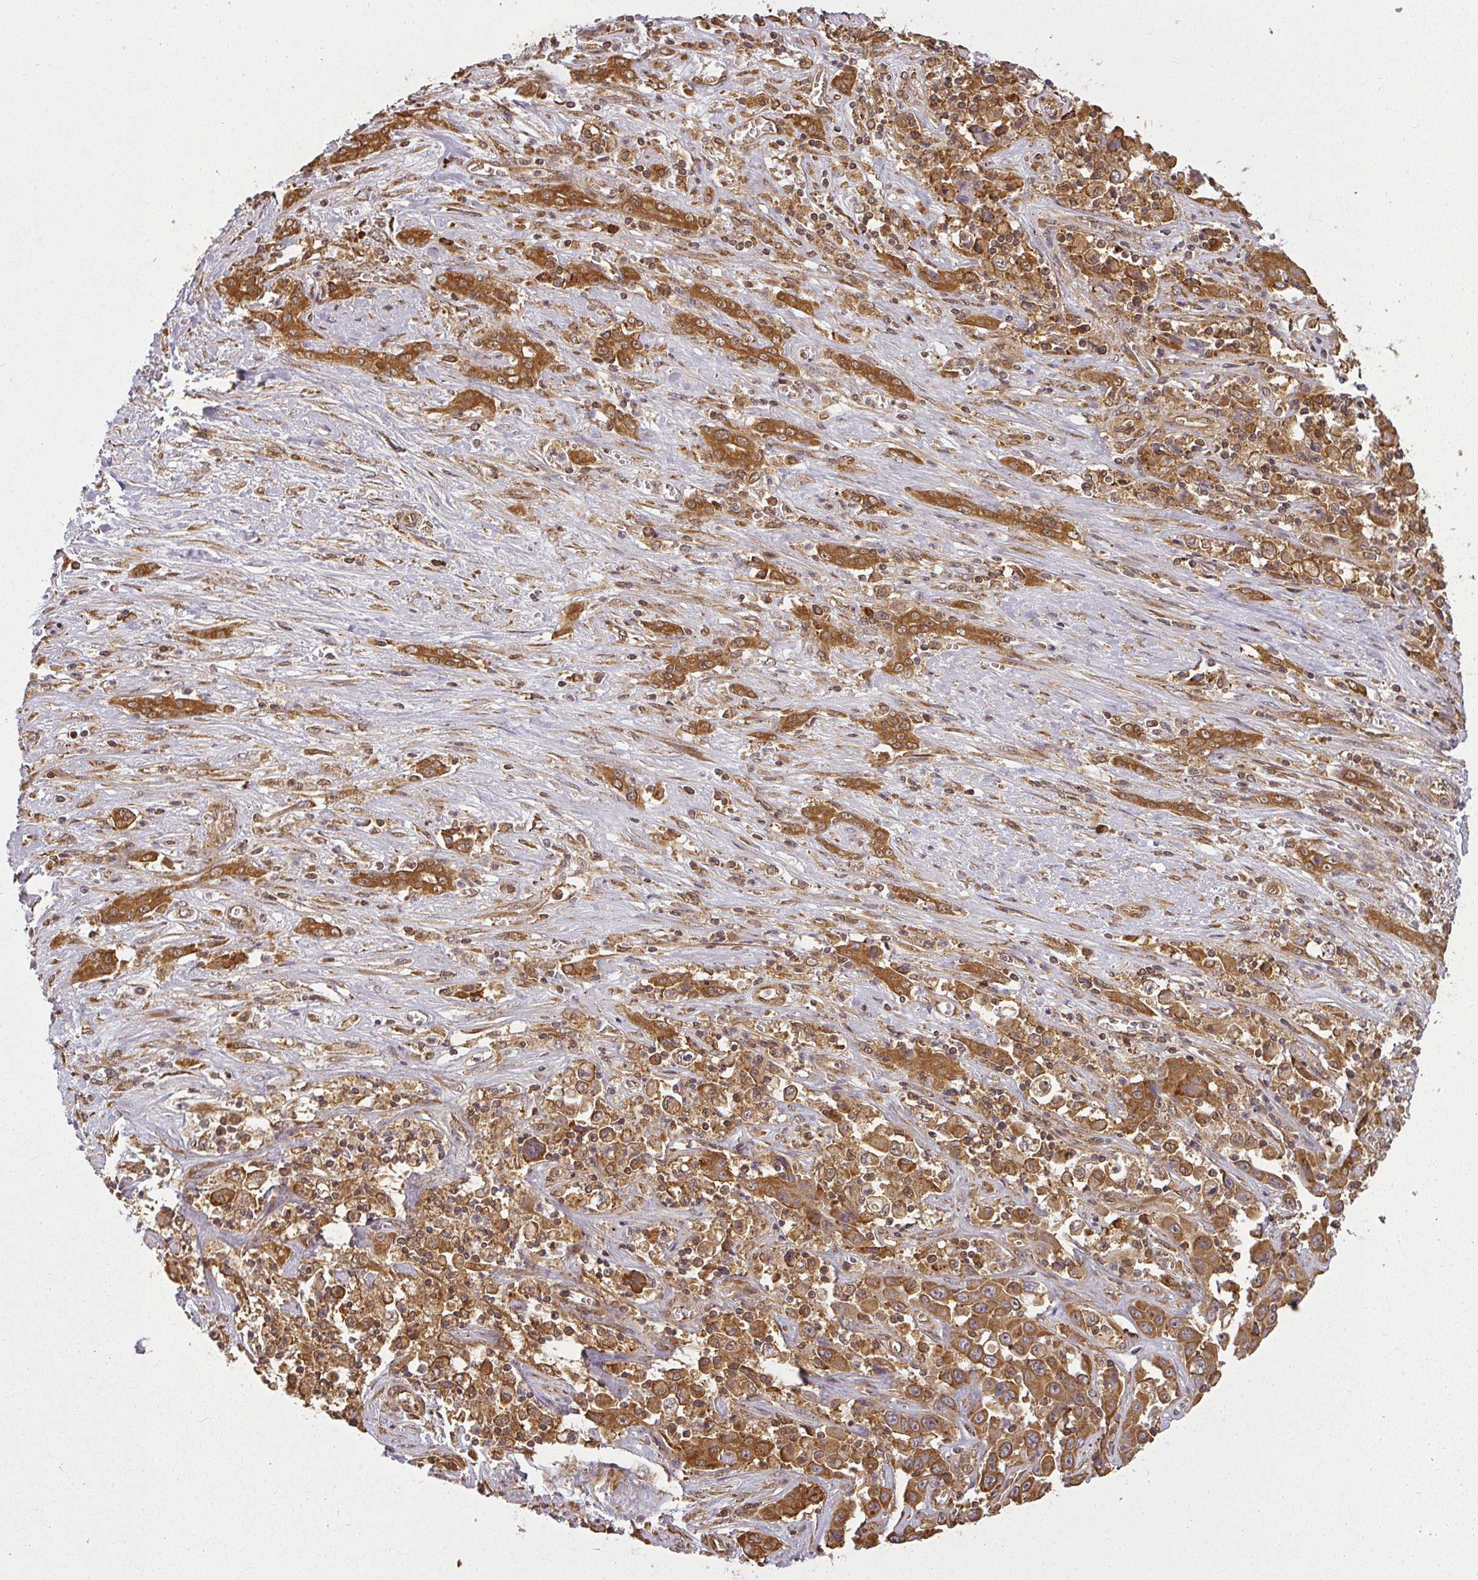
{"staining": {"intensity": "strong", "quantity": ">75%", "location": "cytoplasmic/membranous"}, "tissue": "liver cancer", "cell_type": "Tumor cells", "image_type": "cancer", "snomed": [{"axis": "morphology", "description": "Cholangiocarcinoma"}, {"axis": "topography", "description": "Liver"}], "caption": "A brown stain highlights strong cytoplasmic/membranous positivity of a protein in human liver cholangiocarcinoma tumor cells. The staining is performed using DAB (3,3'-diaminobenzidine) brown chromogen to label protein expression. The nuclei are counter-stained blue using hematoxylin.", "gene": "PPP6R3", "patient": {"sex": "female", "age": 52}}